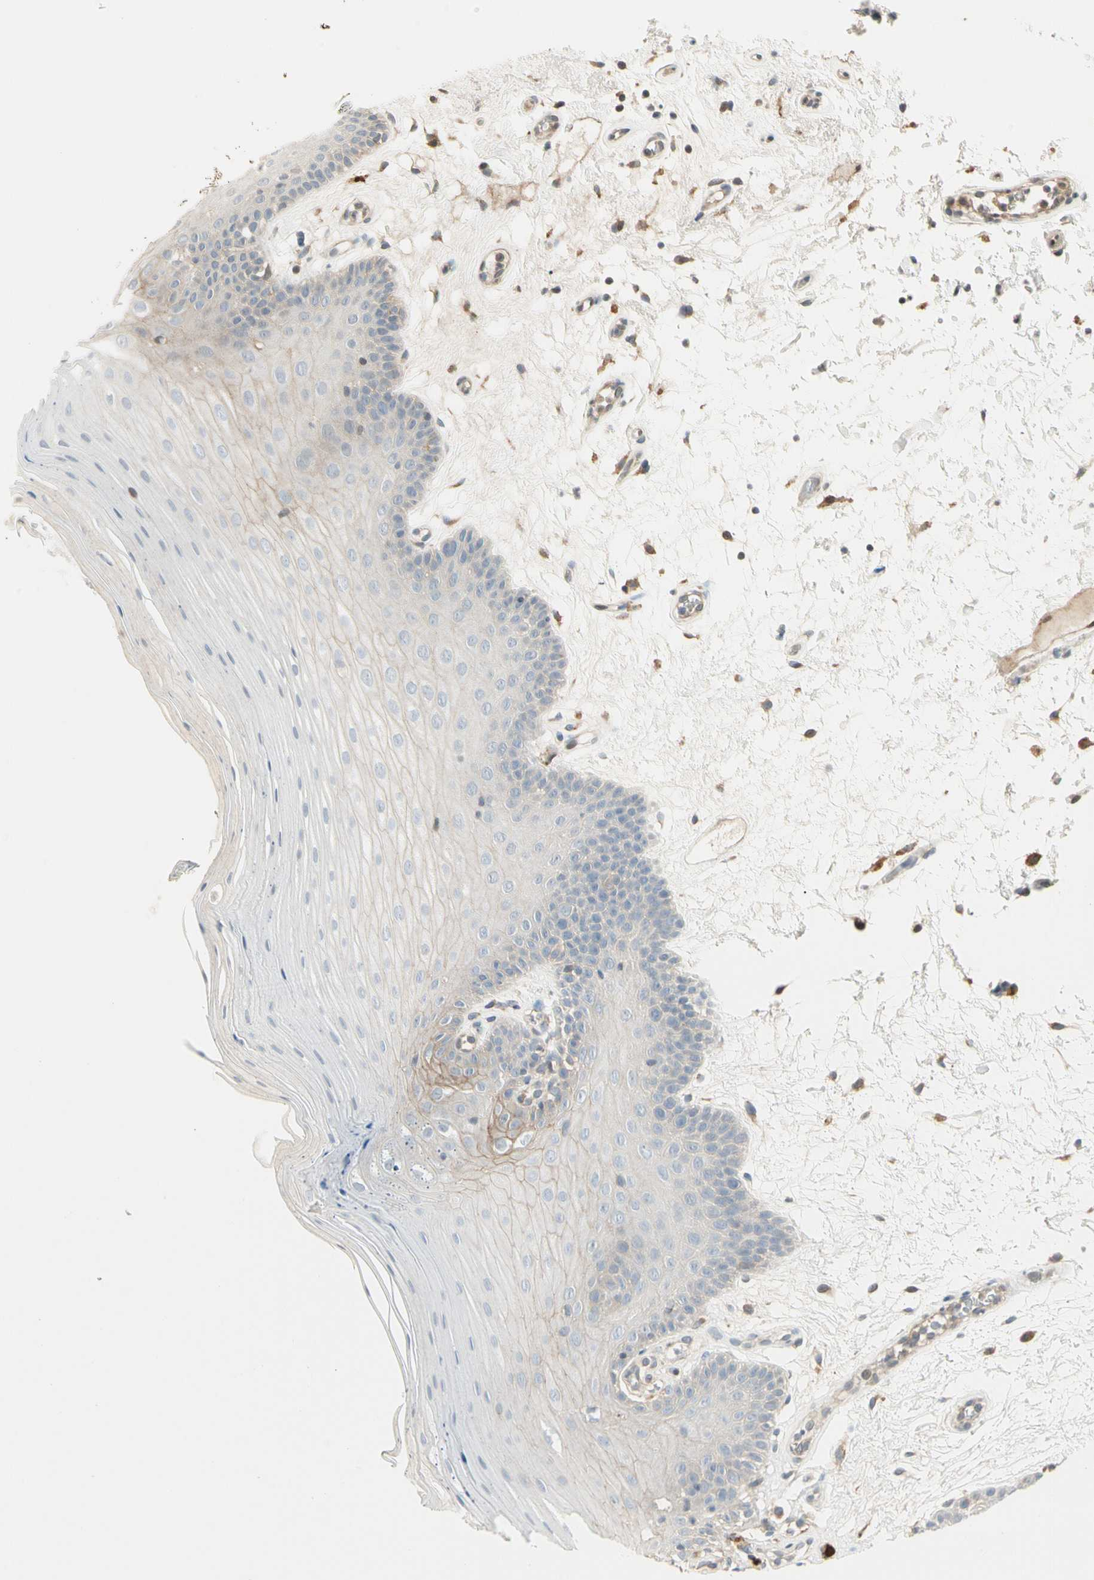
{"staining": {"intensity": "negative", "quantity": "none", "location": "none"}, "tissue": "oral mucosa", "cell_type": "Squamous epithelial cells", "image_type": "normal", "snomed": [{"axis": "morphology", "description": "Normal tissue, NOS"}, {"axis": "morphology", "description": "Squamous cell carcinoma, NOS"}, {"axis": "topography", "description": "Skeletal muscle"}, {"axis": "topography", "description": "Oral tissue"}, {"axis": "topography", "description": "Head-Neck"}], "caption": "Immunohistochemical staining of unremarkable oral mucosa reveals no significant staining in squamous epithelial cells. Nuclei are stained in blue.", "gene": "FNDC3B", "patient": {"sex": "male", "age": 71}}